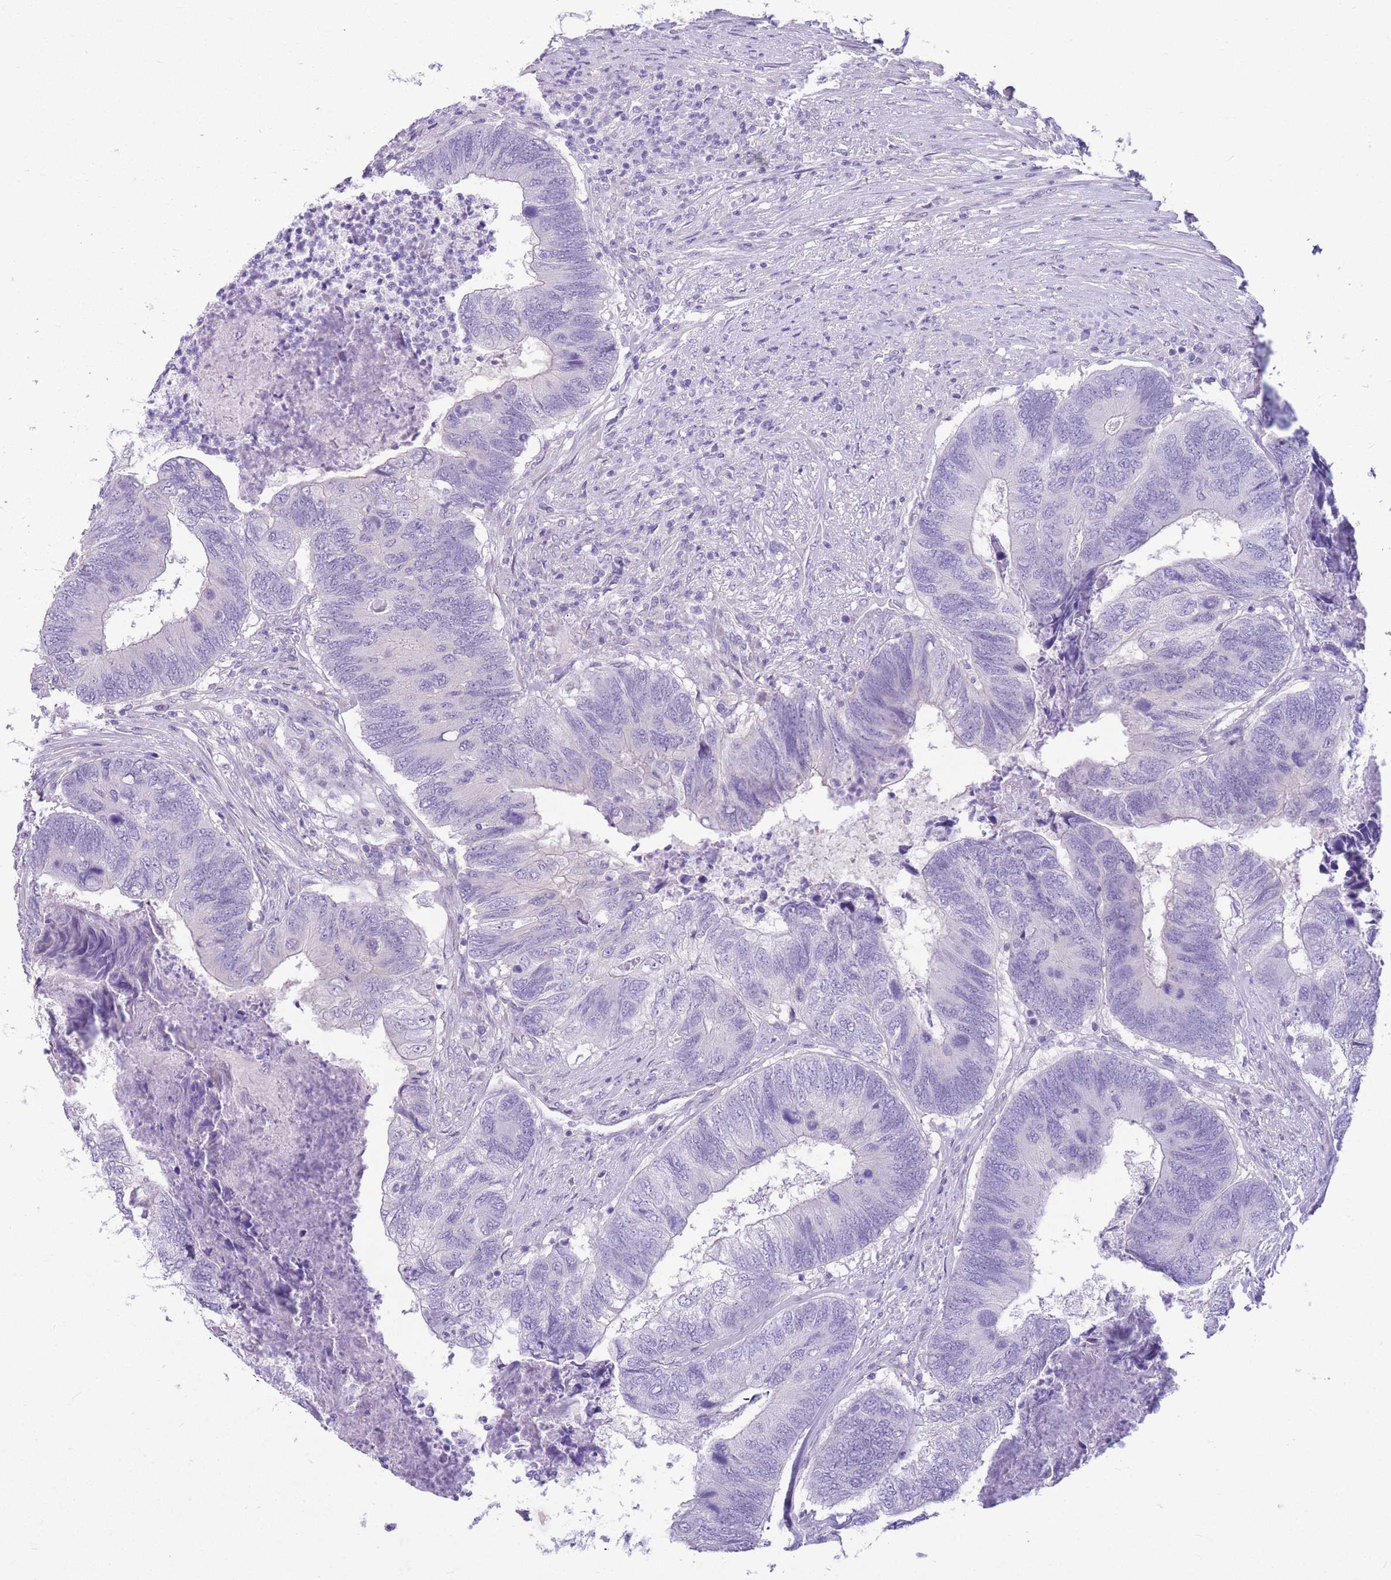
{"staining": {"intensity": "negative", "quantity": "none", "location": "none"}, "tissue": "colorectal cancer", "cell_type": "Tumor cells", "image_type": "cancer", "snomed": [{"axis": "morphology", "description": "Adenocarcinoma, NOS"}, {"axis": "topography", "description": "Colon"}], "caption": "An immunohistochemistry image of colorectal adenocarcinoma is shown. There is no staining in tumor cells of colorectal adenocarcinoma.", "gene": "ZNF311", "patient": {"sex": "female", "age": 67}}